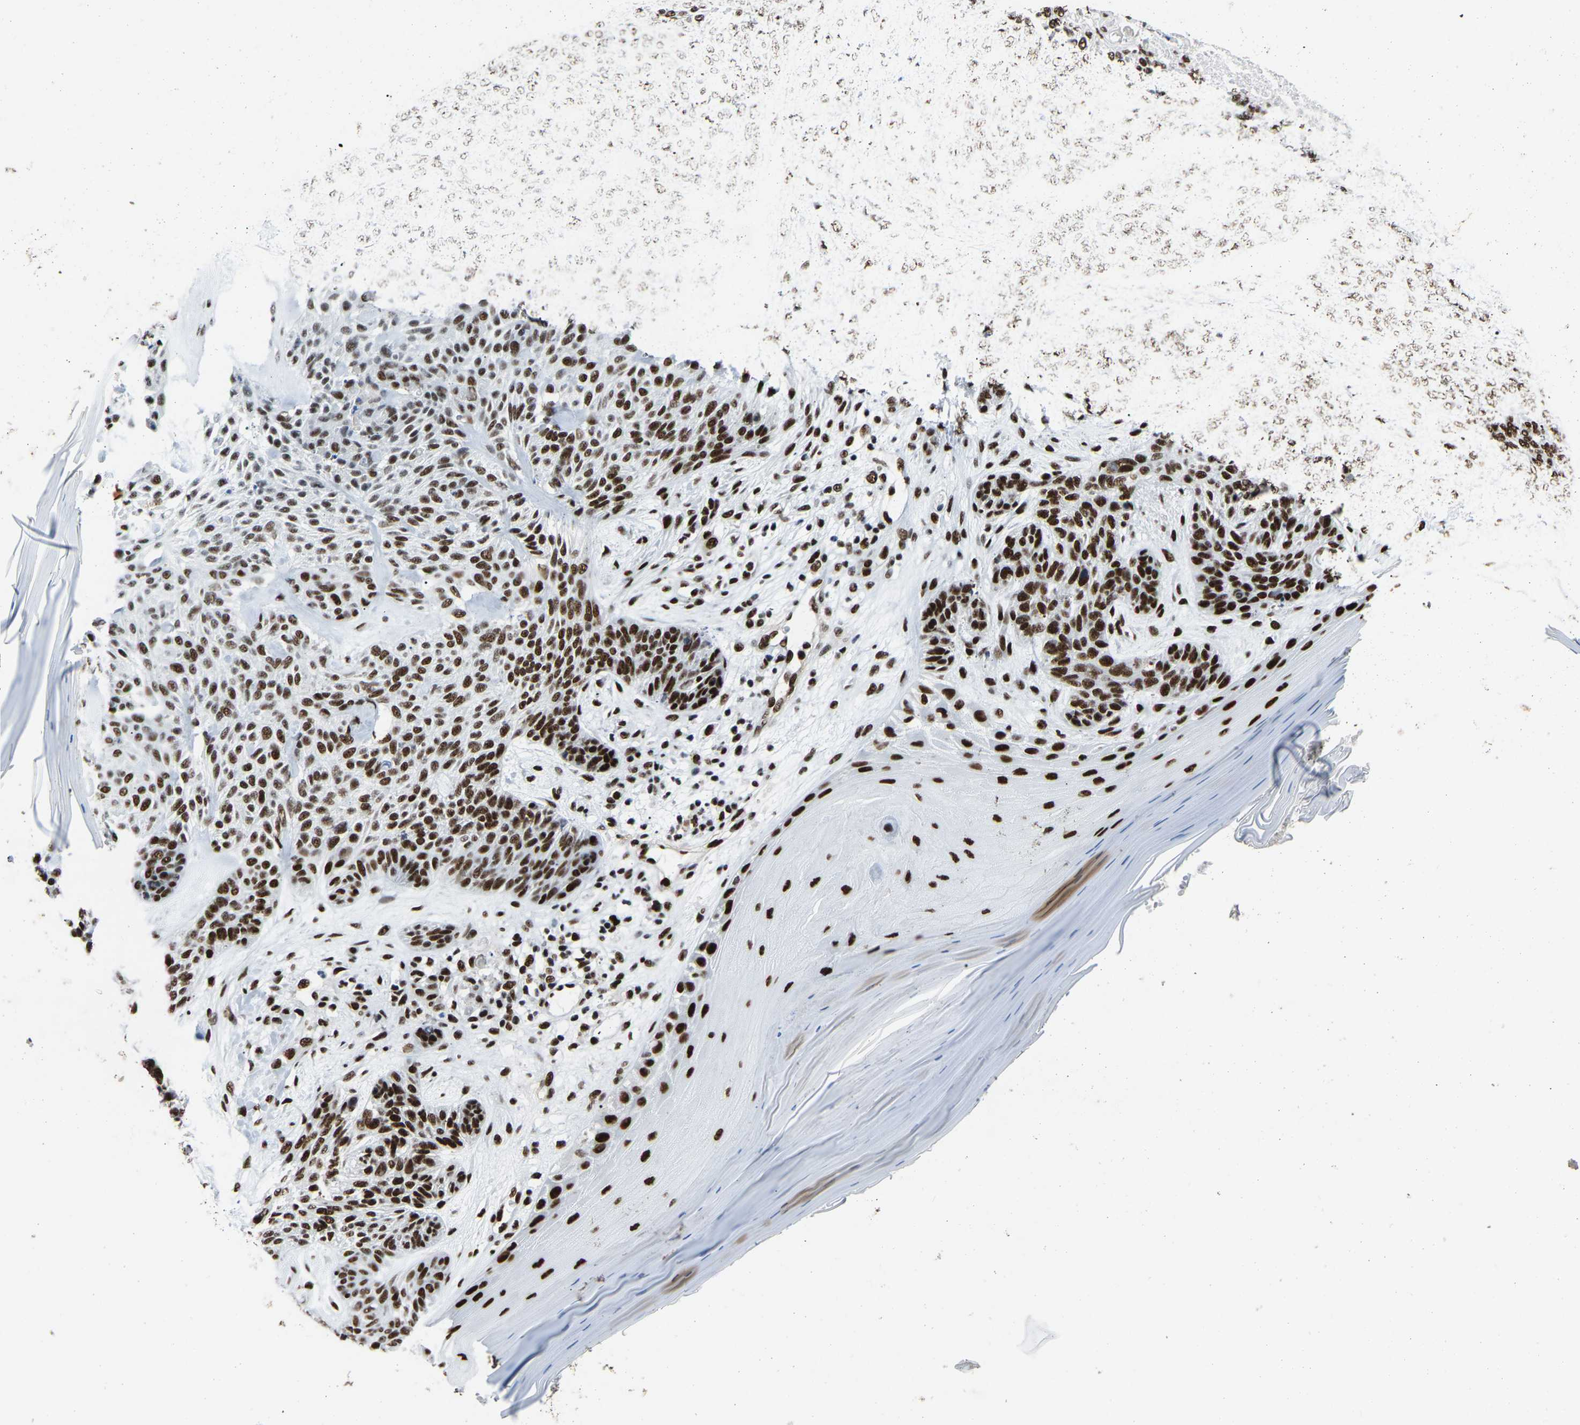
{"staining": {"intensity": "strong", "quantity": ">75%", "location": "nuclear"}, "tissue": "skin cancer", "cell_type": "Tumor cells", "image_type": "cancer", "snomed": [{"axis": "morphology", "description": "Basal cell carcinoma"}, {"axis": "topography", "description": "Skin"}], "caption": "Immunohistochemistry (IHC) of human skin cancer (basal cell carcinoma) demonstrates high levels of strong nuclear positivity in about >75% of tumor cells. (brown staining indicates protein expression, while blue staining denotes nuclei).", "gene": "DDX5", "patient": {"sex": "male", "age": 55}}